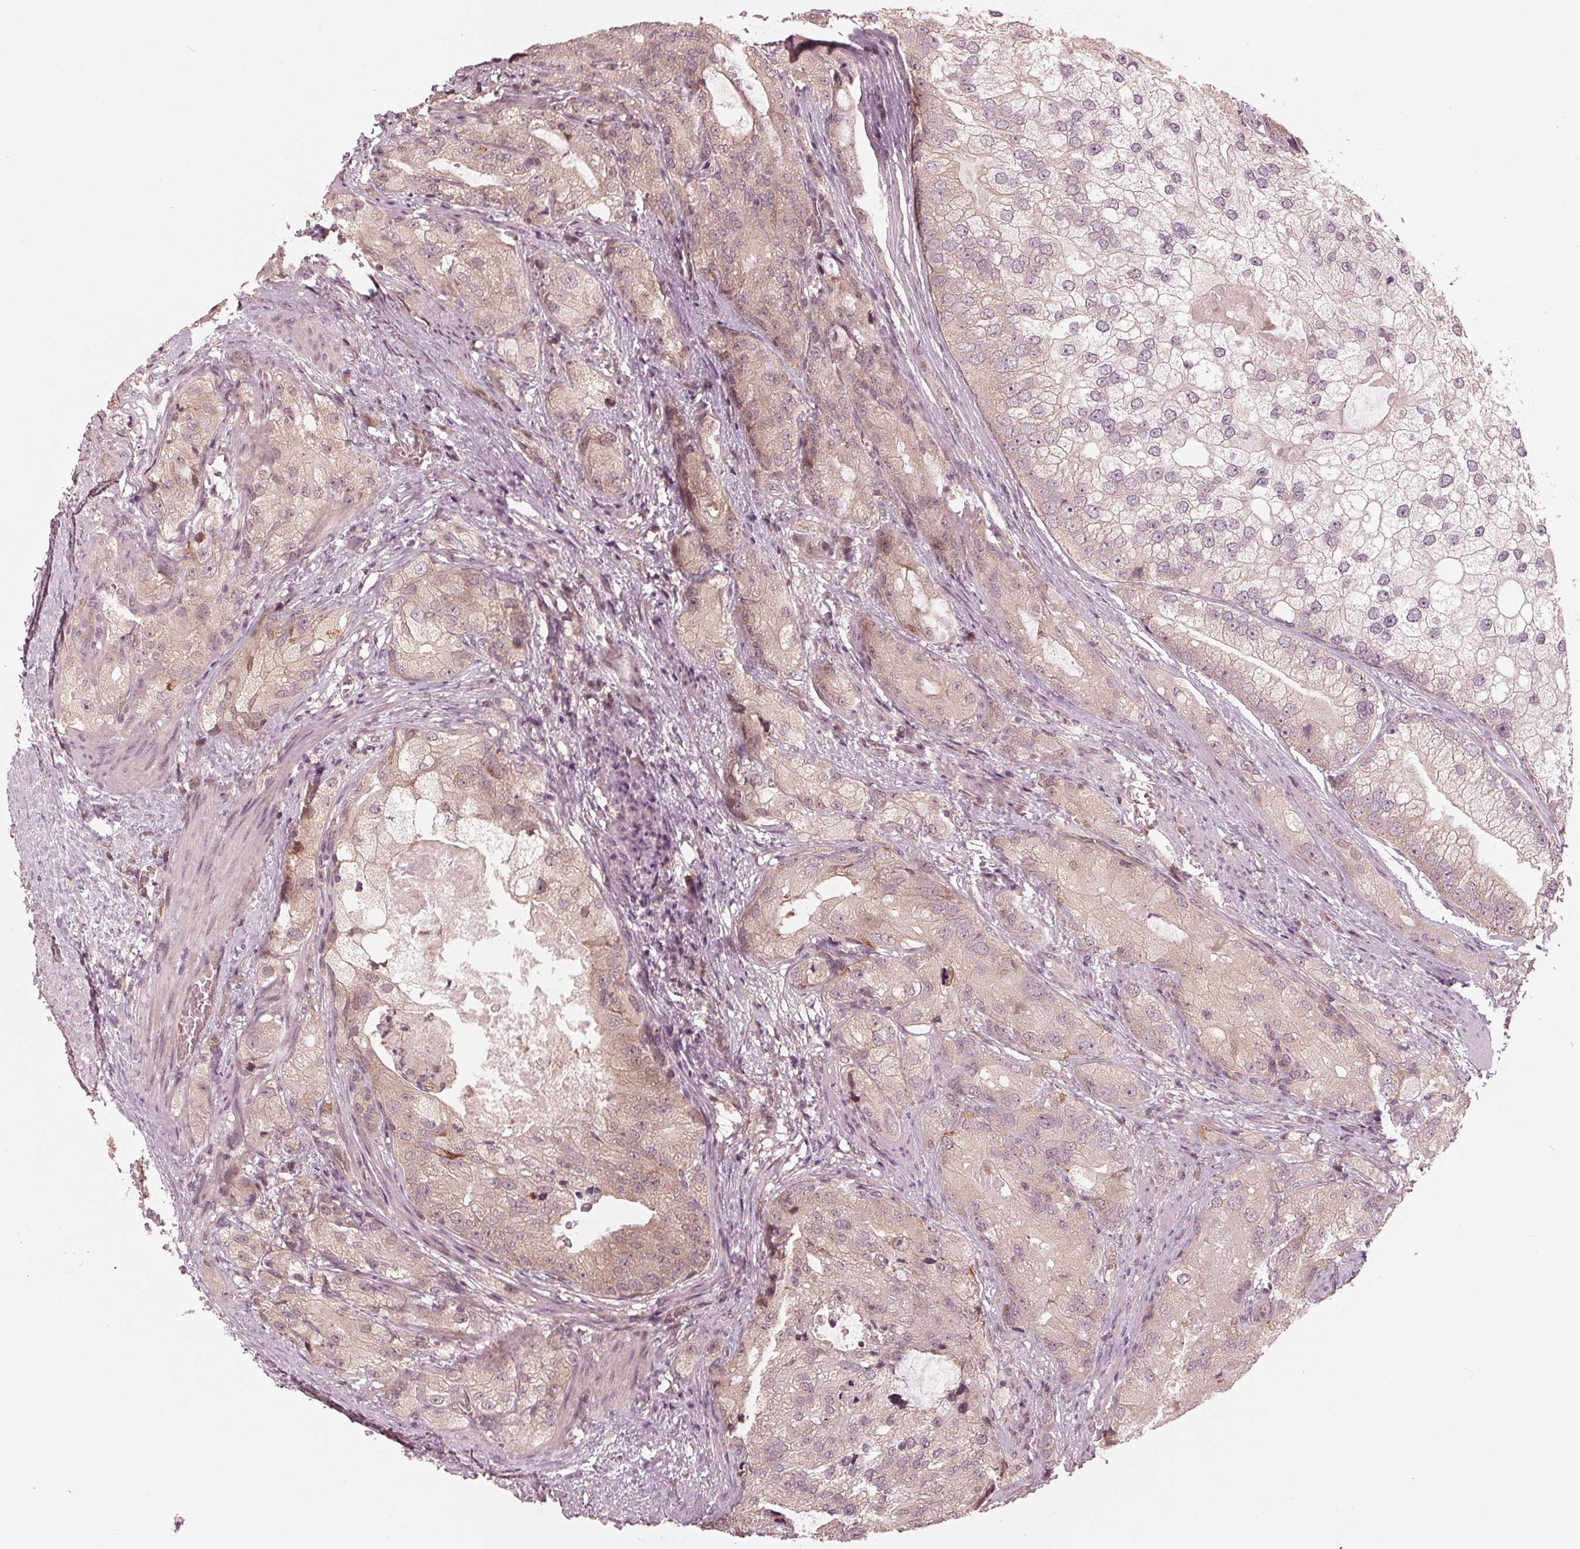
{"staining": {"intensity": "weak", "quantity": ">75%", "location": "cytoplasmic/membranous,nuclear"}, "tissue": "prostate cancer", "cell_type": "Tumor cells", "image_type": "cancer", "snomed": [{"axis": "morphology", "description": "Adenocarcinoma, High grade"}, {"axis": "topography", "description": "Prostate"}], "caption": "Approximately >75% of tumor cells in human prostate cancer exhibit weak cytoplasmic/membranous and nuclear protein staining as visualized by brown immunohistochemical staining.", "gene": "ZNF471", "patient": {"sex": "male", "age": 70}}